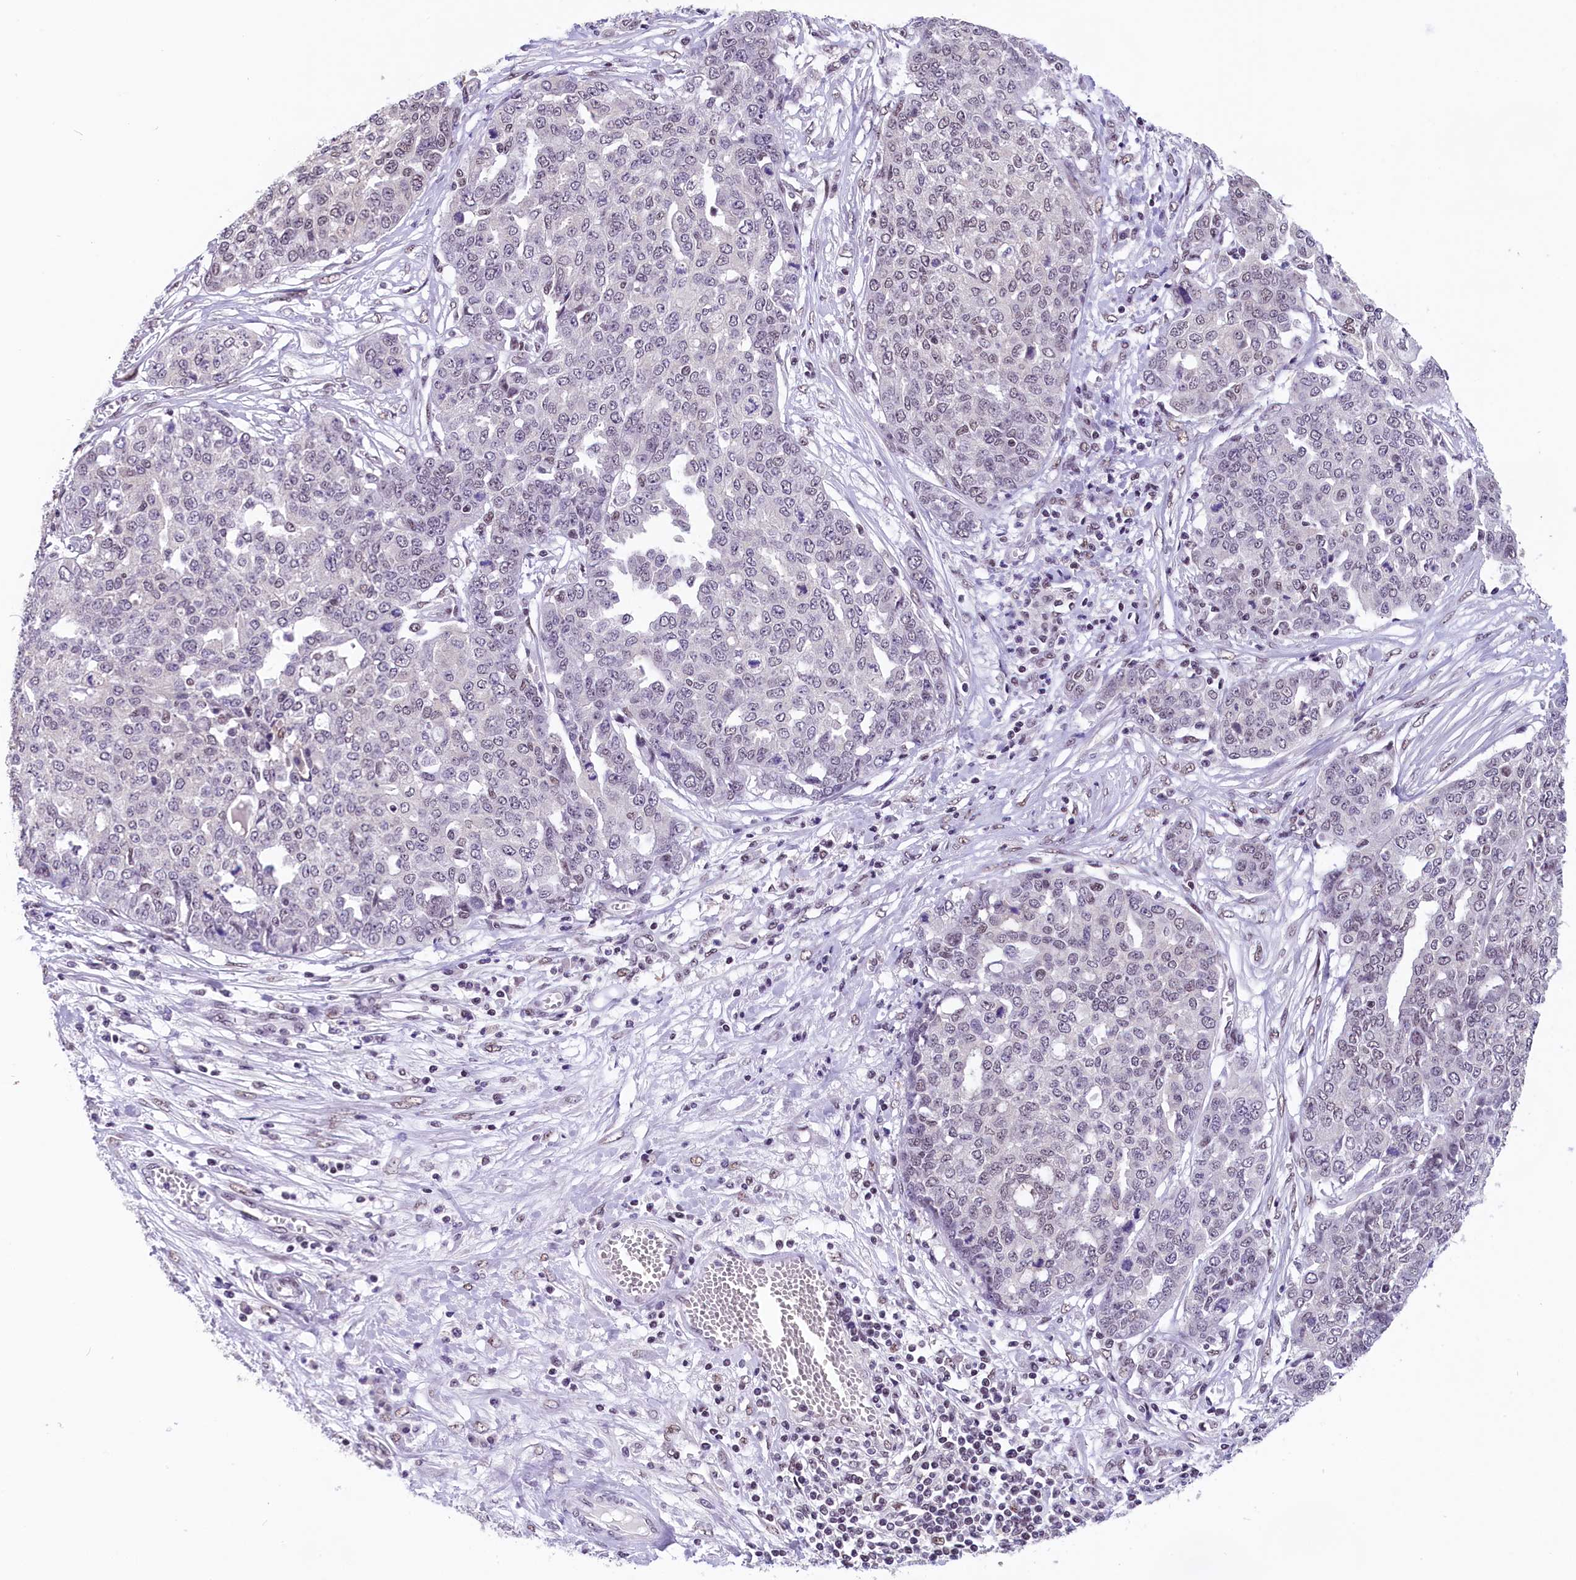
{"staining": {"intensity": "weak", "quantity": "<25%", "location": "nuclear"}, "tissue": "ovarian cancer", "cell_type": "Tumor cells", "image_type": "cancer", "snomed": [{"axis": "morphology", "description": "Cystadenocarcinoma, serous, NOS"}, {"axis": "topography", "description": "Soft tissue"}, {"axis": "topography", "description": "Ovary"}], "caption": "Ovarian serous cystadenocarcinoma stained for a protein using IHC demonstrates no positivity tumor cells.", "gene": "ZC3H4", "patient": {"sex": "female", "age": 57}}